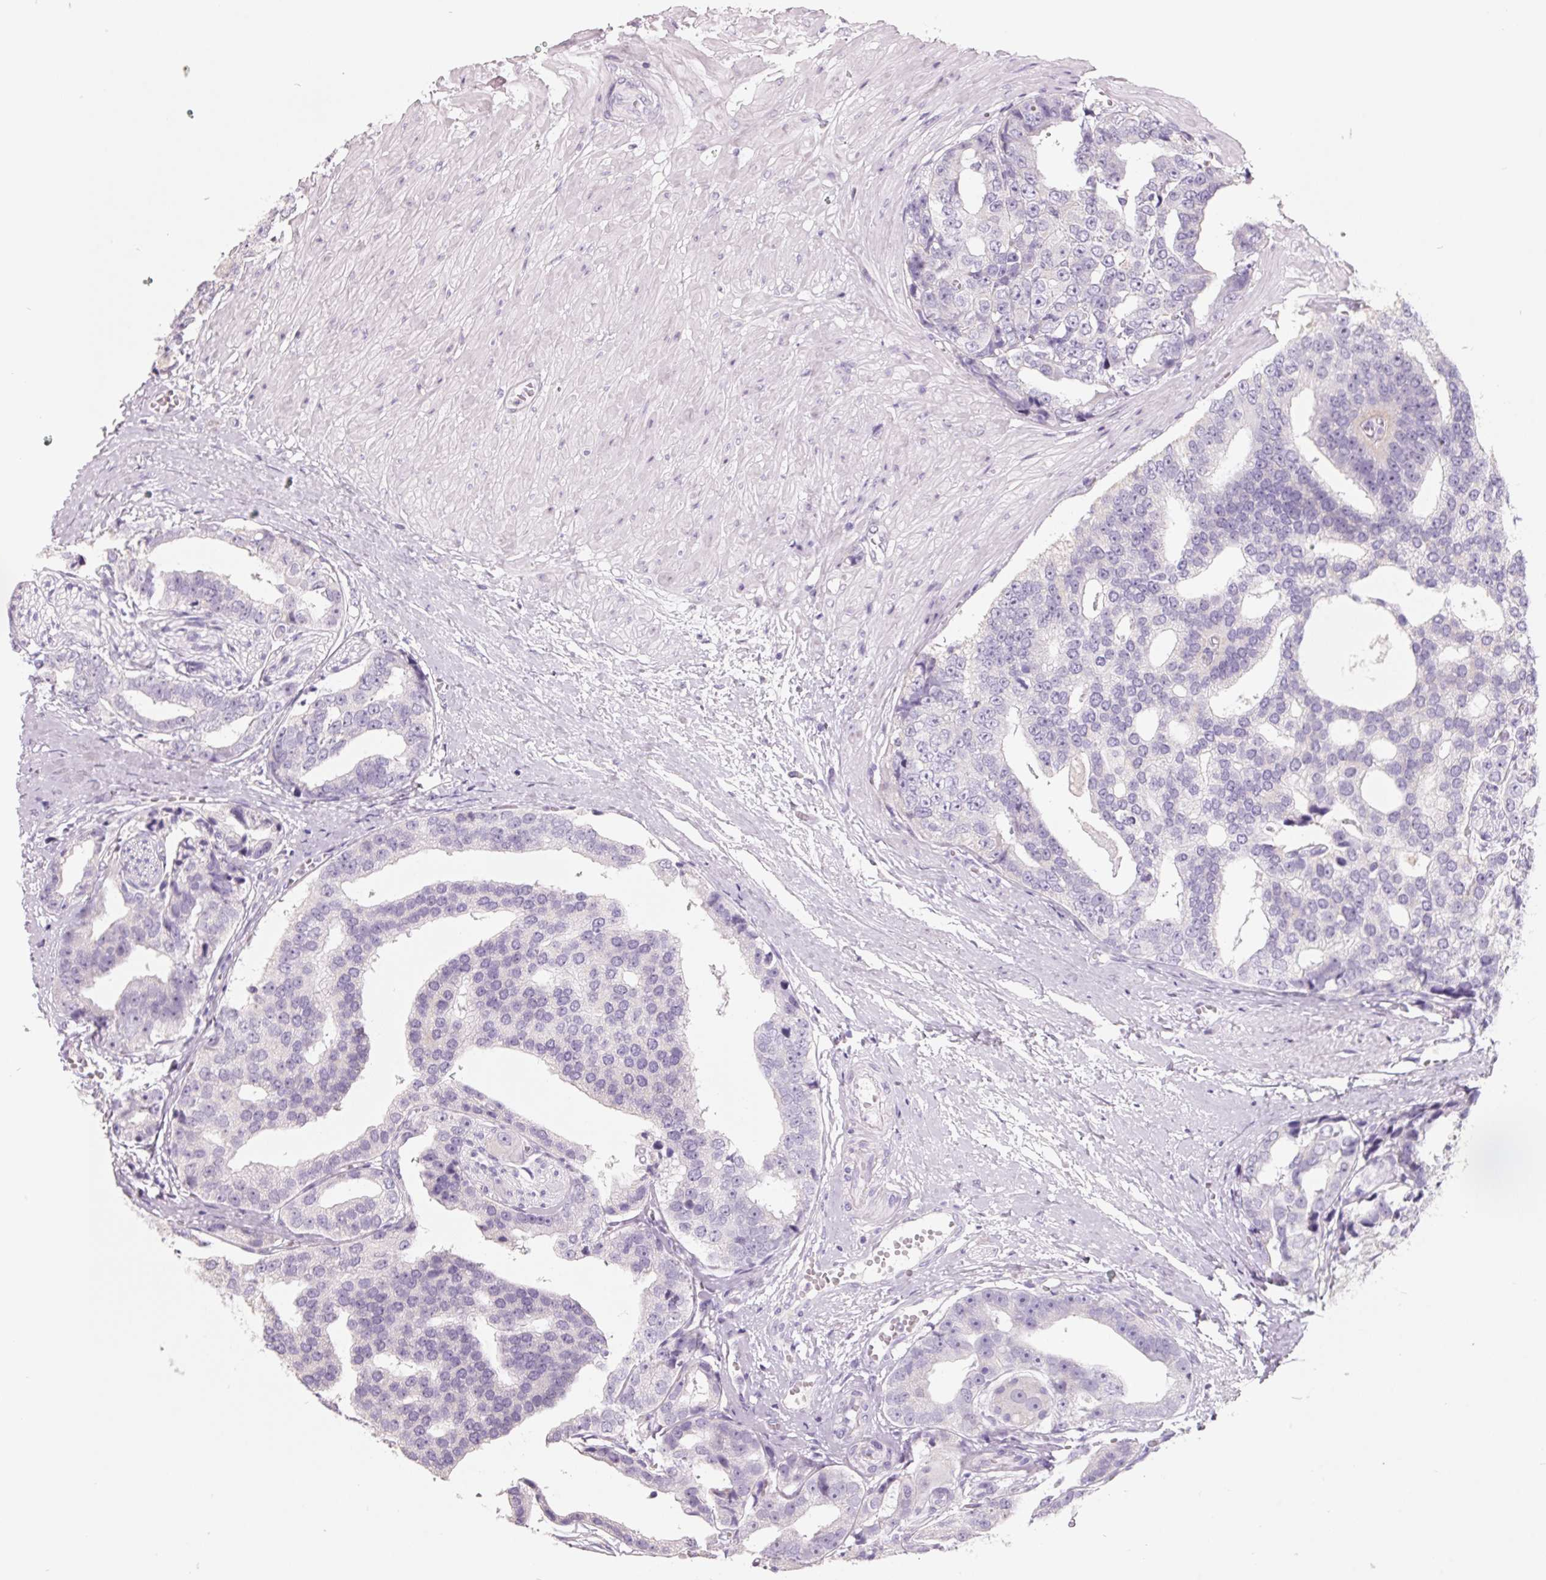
{"staining": {"intensity": "negative", "quantity": "none", "location": "none"}, "tissue": "prostate cancer", "cell_type": "Tumor cells", "image_type": "cancer", "snomed": [{"axis": "morphology", "description": "Adenocarcinoma, High grade"}, {"axis": "topography", "description": "Prostate"}], "caption": "IHC histopathology image of neoplastic tissue: human prostate cancer (adenocarcinoma (high-grade)) stained with DAB reveals no significant protein expression in tumor cells.", "gene": "FTCD", "patient": {"sex": "male", "age": 71}}